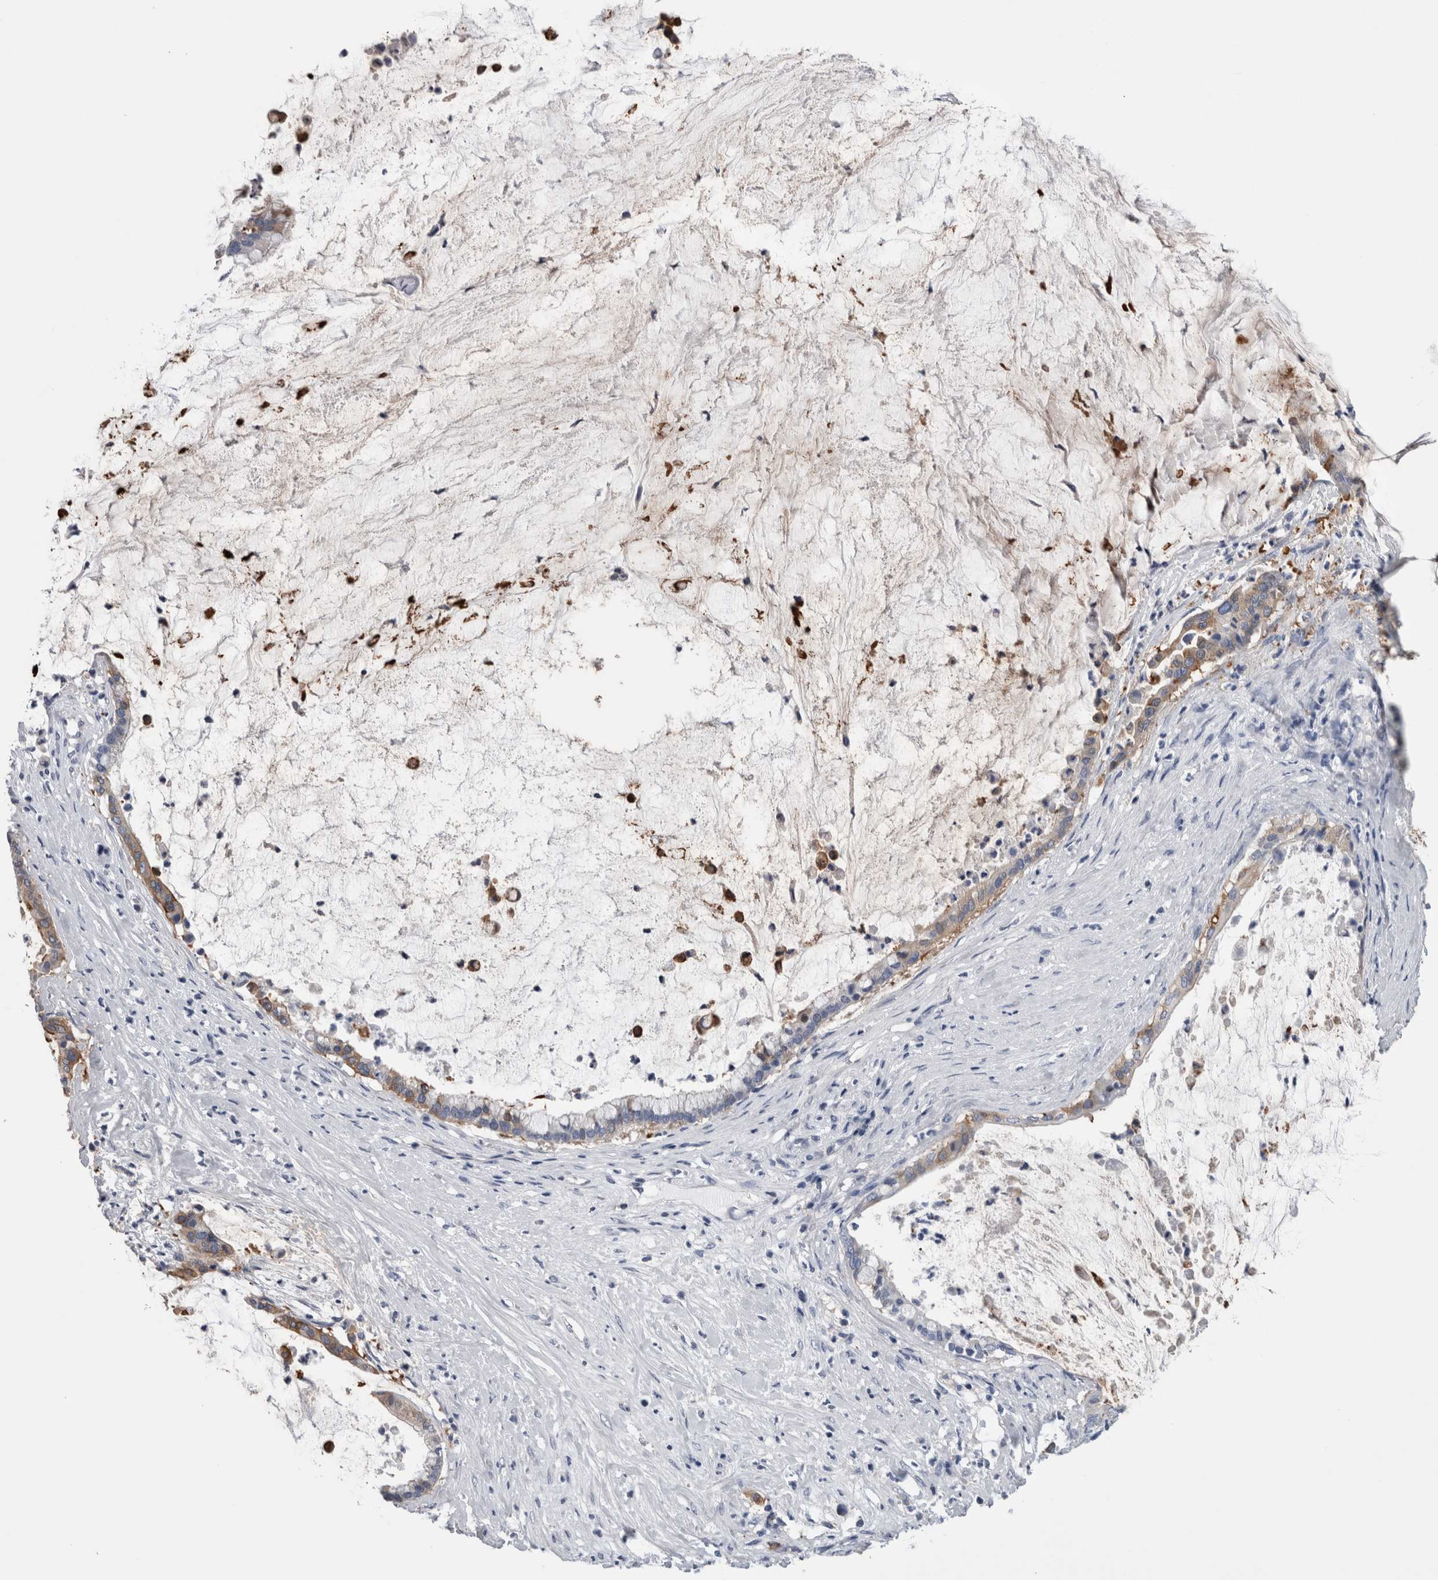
{"staining": {"intensity": "moderate", "quantity": "<25%", "location": "cytoplasmic/membranous"}, "tissue": "pancreatic cancer", "cell_type": "Tumor cells", "image_type": "cancer", "snomed": [{"axis": "morphology", "description": "Adenocarcinoma, NOS"}, {"axis": "topography", "description": "Pancreas"}], "caption": "DAB (3,3'-diaminobenzidine) immunohistochemical staining of human pancreatic cancer exhibits moderate cytoplasmic/membranous protein staining in approximately <25% of tumor cells. The staining was performed using DAB, with brown indicating positive protein expression. Nuclei are stained blue with hematoxylin.", "gene": "DCTN6", "patient": {"sex": "male", "age": 41}}